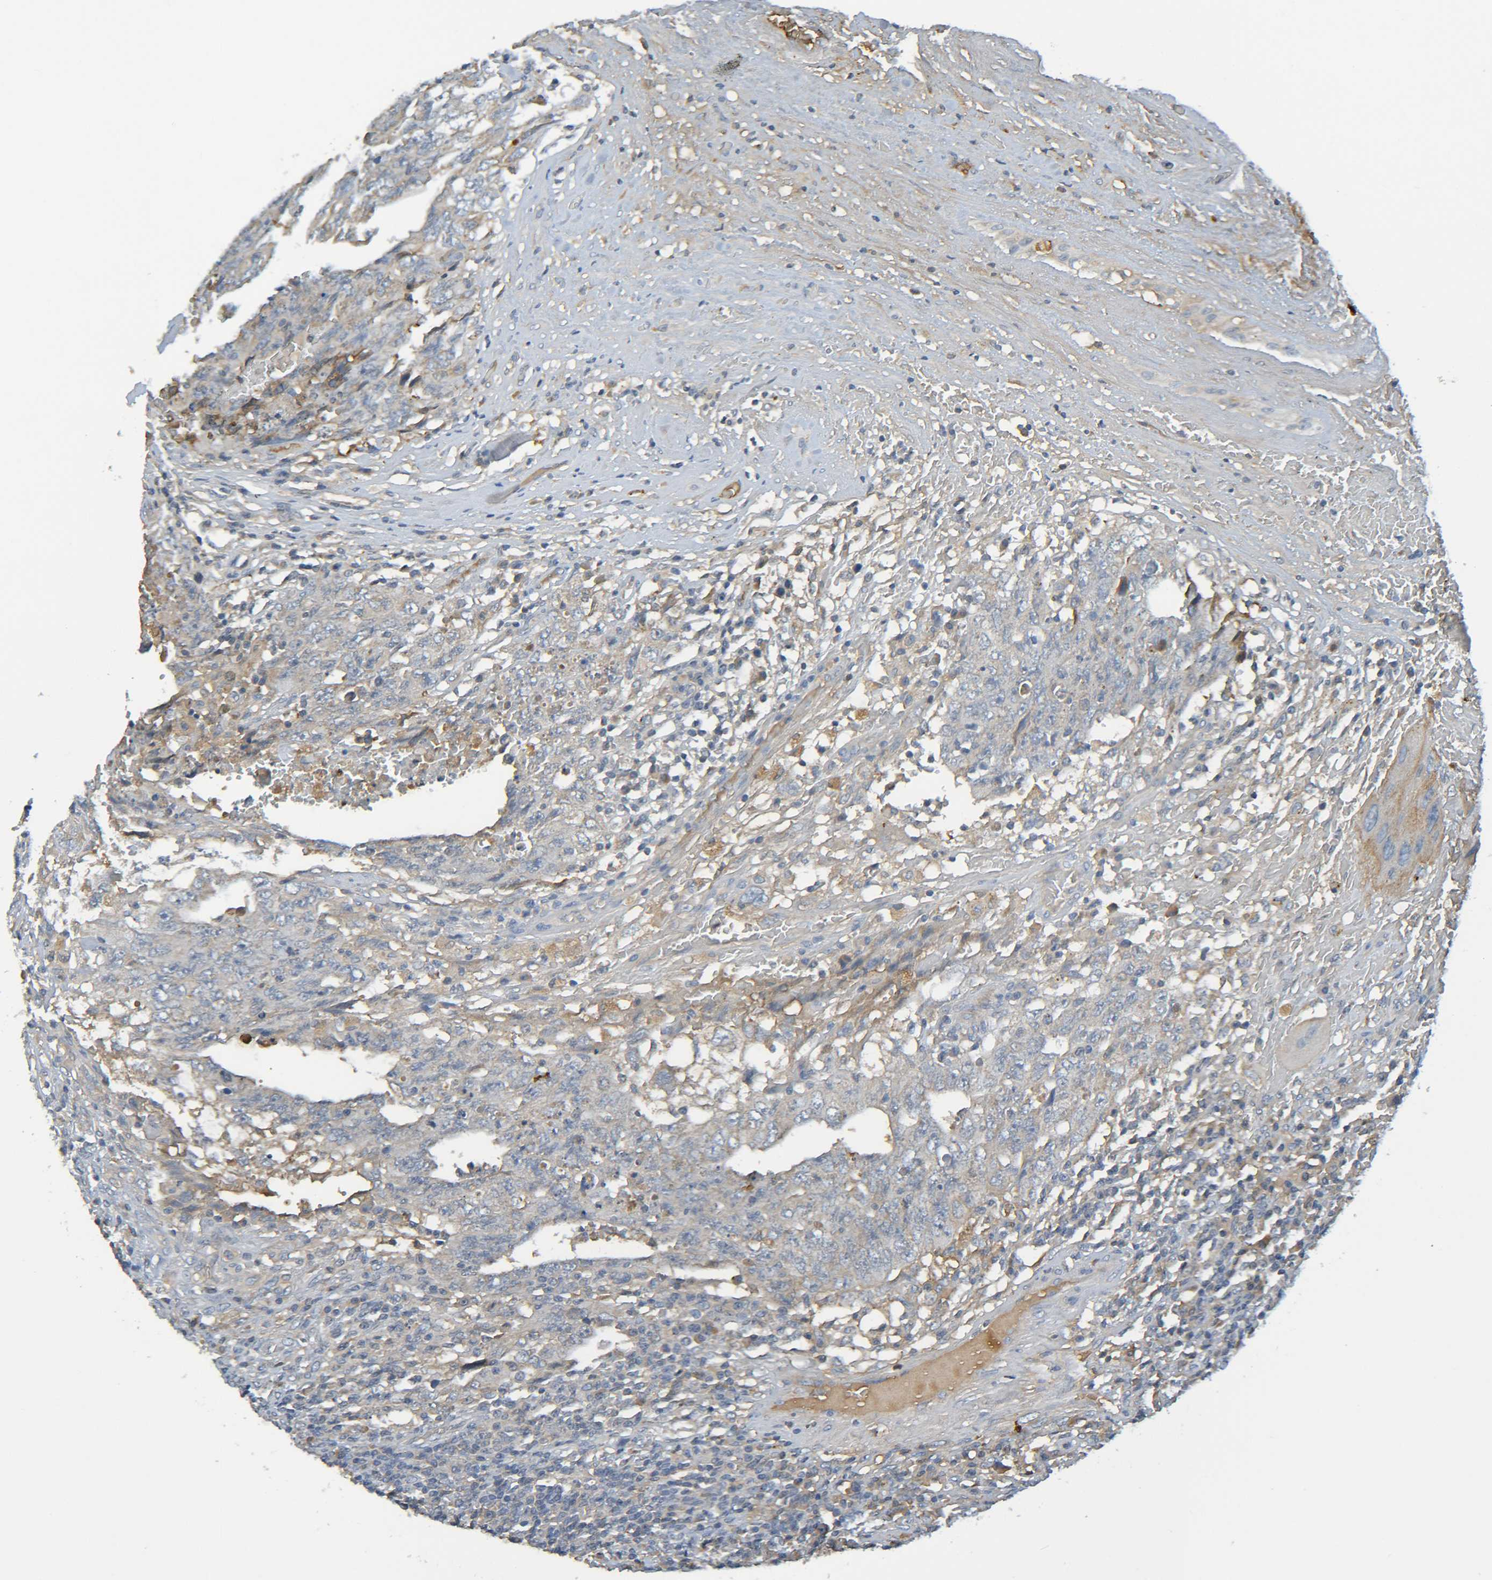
{"staining": {"intensity": "negative", "quantity": "none", "location": "none"}, "tissue": "testis cancer", "cell_type": "Tumor cells", "image_type": "cancer", "snomed": [{"axis": "morphology", "description": "Carcinoma, Embryonal, NOS"}, {"axis": "topography", "description": "Testis"}], "caption": "Tumor cells are negative for brown protein staining in embryonal carcinoma (testis). (DAB (3,3'-diaminobenzidine) IHC visualized using brightfield microscopy, high magnification).", "gene": "C1QA", "patient": {"sex": "male", "age": 26}}